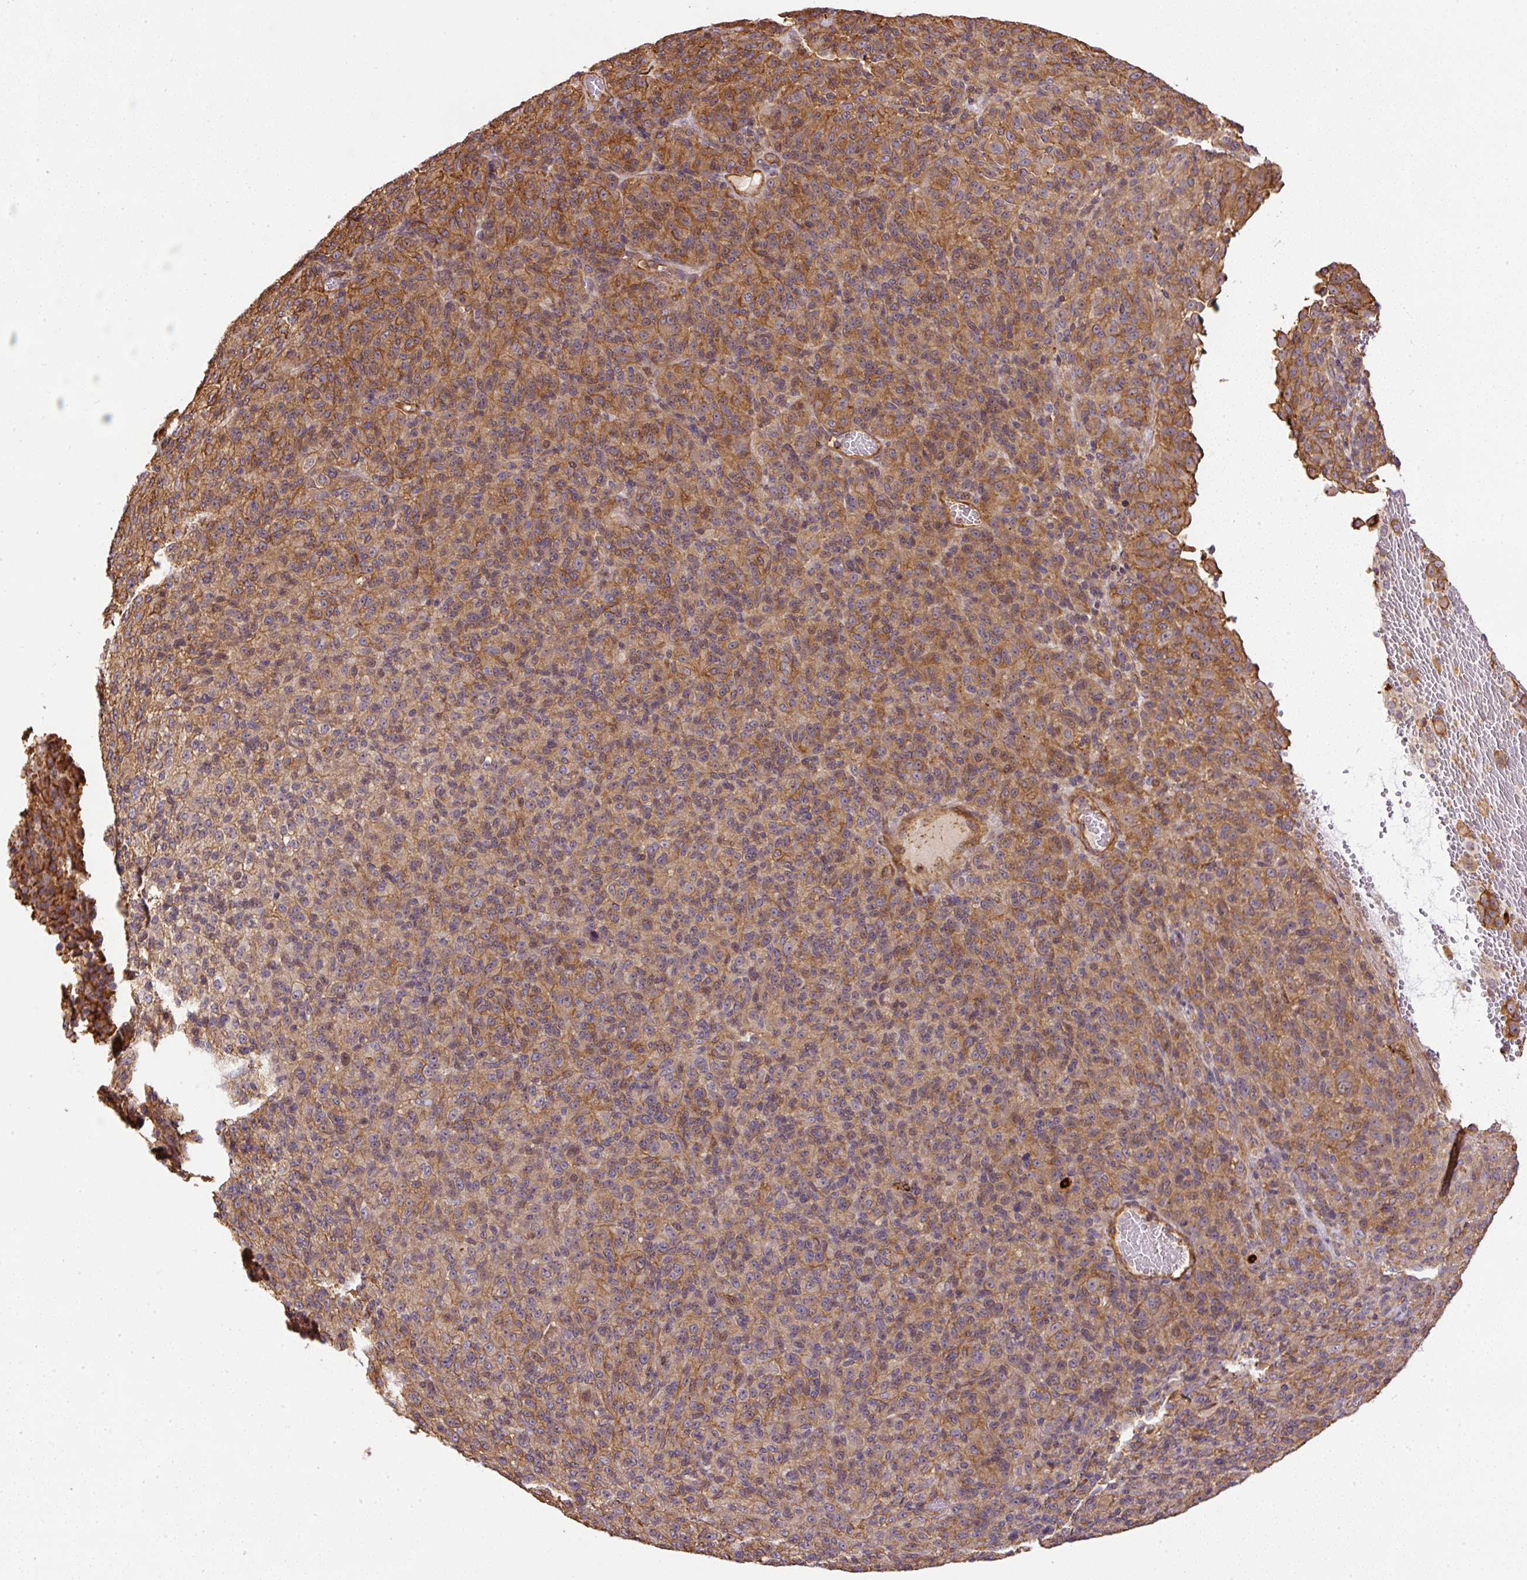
{"staining": {"intensity": "moderate", "quantity": ">75%", "location": "cytoplasmic/membranous"}, "tissue": "melanoma", "cell_type": "Tumor cells", "image_type": "cancer", "snomed": [{"axis": "morphology", "description": "Malignant melanoma, Metastatic site"}, {"axis": "topography", "description": "Brain"}], "caption": "This is an image of immunohistochemistry (IHC) staining of melanoma, which shows moderate positivity in the cytoplasmic/membranous of tumor cells.", "gene": "B3GALT5", "patient": {"sex": "female", "age": 56}}